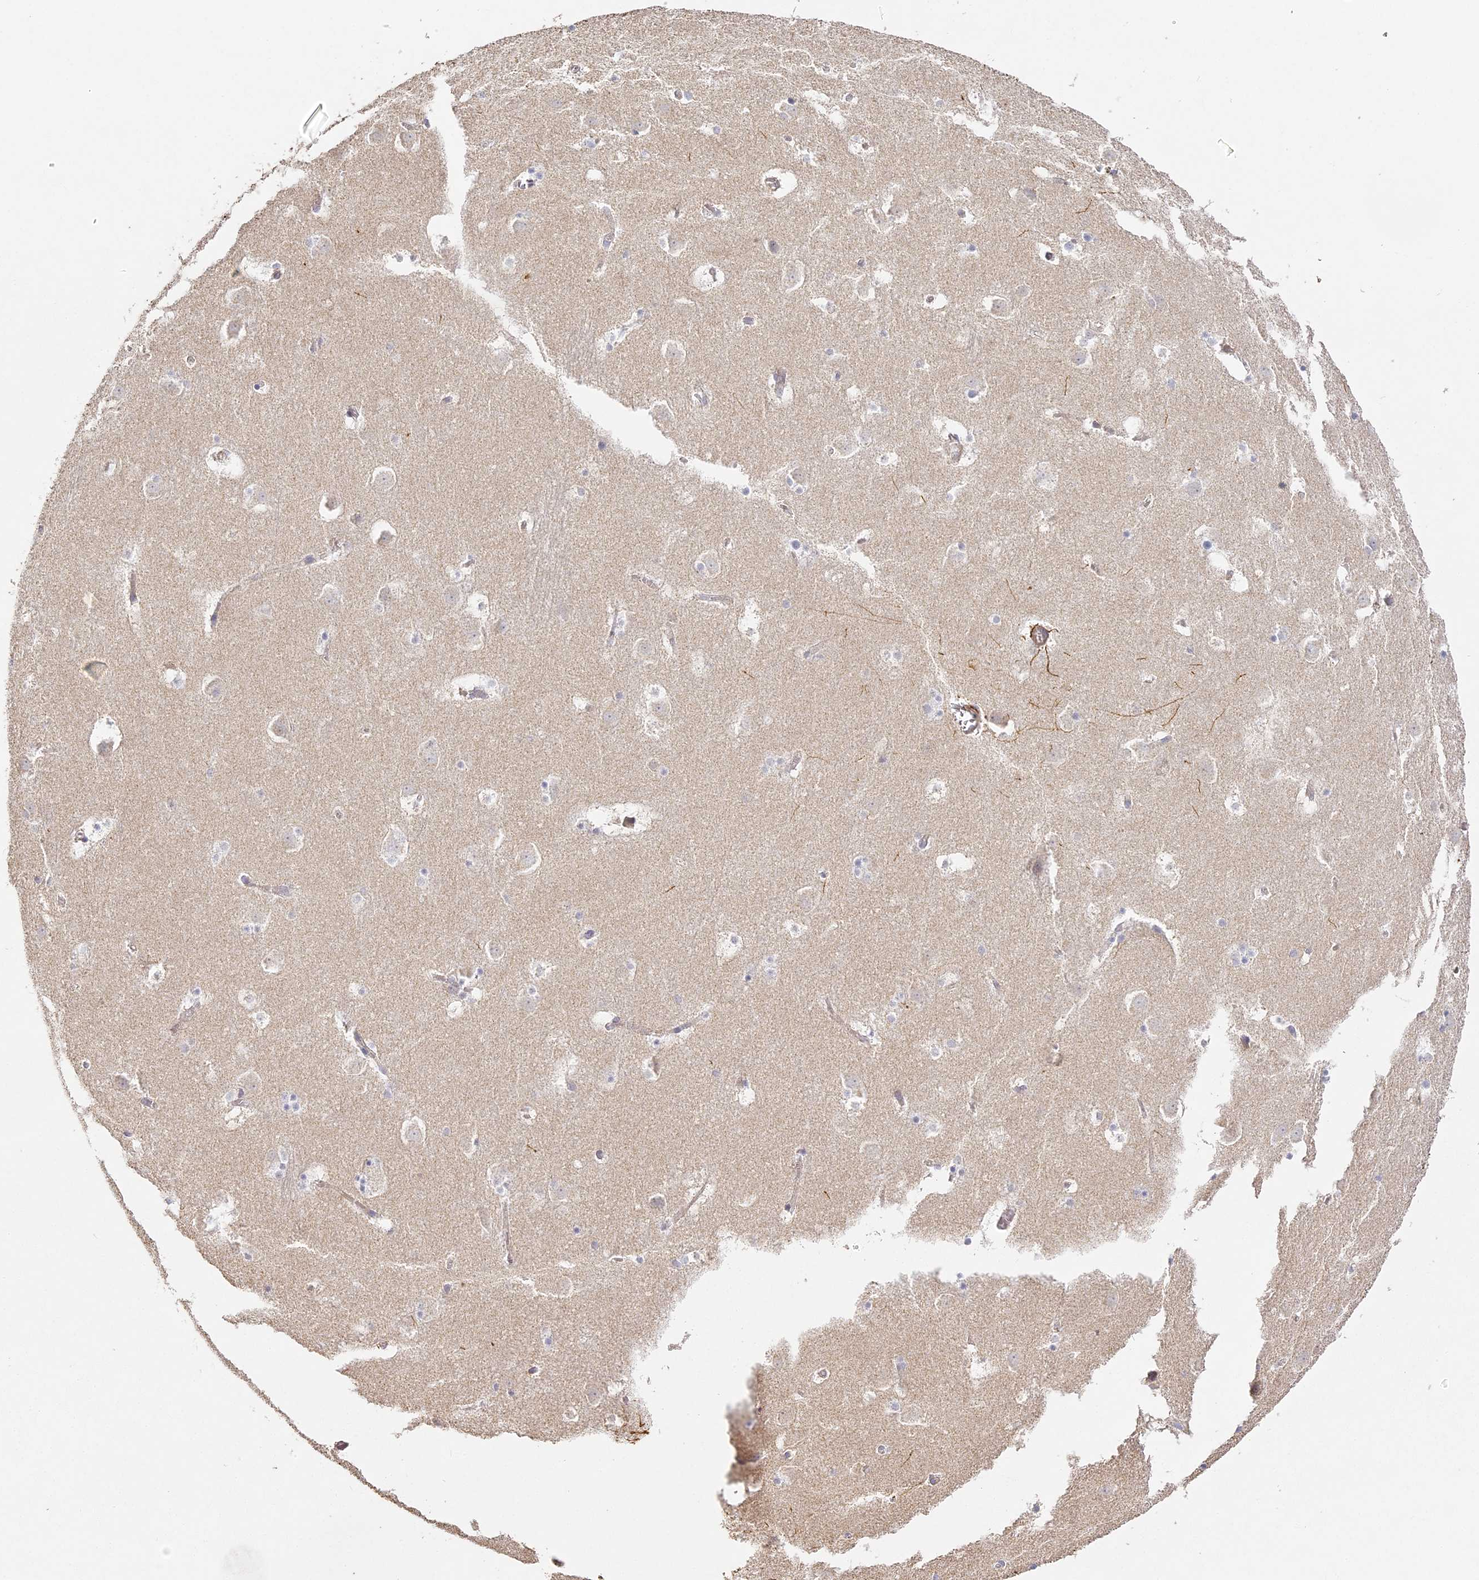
{"staining": {"intensity": "strong", "quantity": "<25%", "location": "cytoplasmic/membranous"}, "tissue": "caudate", "cell_type": "Glial cells", "image_type": "normal", "snomed": [{"axis": "morphology", "description": "Normal tissue, NOS"}, {"axis": "topography", "description": "Lateral ventricle wall"}], "caption": "Approximately <25% of glial cells in benign caudate display strong cytoplasmic/membranous protein positivity as visualized by brown immunohistochemical staining.", "gene": "MED28", "patient": {"sex": "male", "age": 45}}